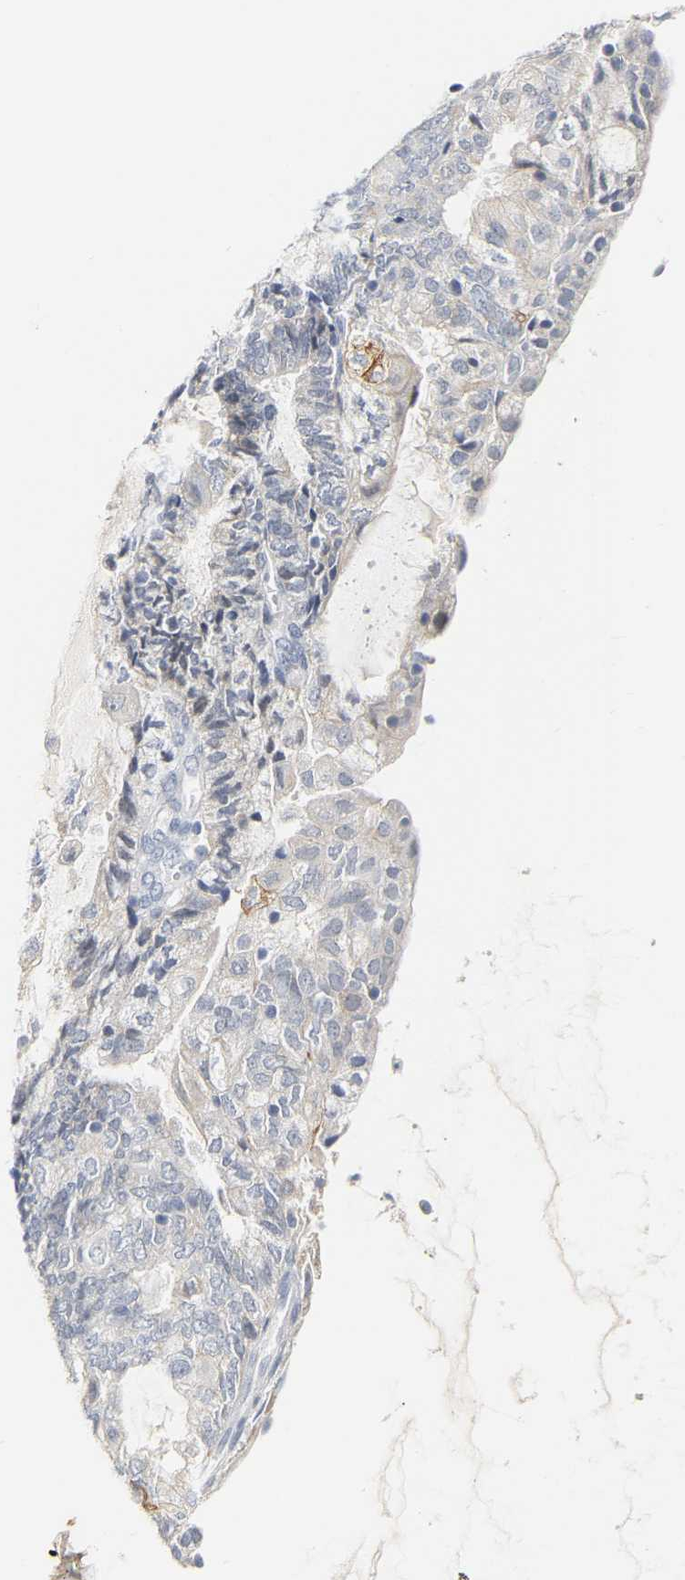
{"staining": {"intensity": "negative", "quantity": "none", "location": "none"}, "tissue": "endometrial cancer", "cell_type": "Tumor cells", "image_type": "cancer", "snomed": [{"axis": "morphology", "description": "Adenocarcinoma, NOS"}, {"axis": "topography", "description": "Endometrium"}], "caption": "Photomicrograph shows no protein staining in tumor cells of endometrial adenocarcinoma tissue. (Stains: DAB (3,3'-diaminobenzidine) immunohistochemistry with hematoxylin counter stain, Microscopy: brightfield microscopy at high magnification).", "gene": "KRT76", "patient": {"sex": "female", "age": 81}}